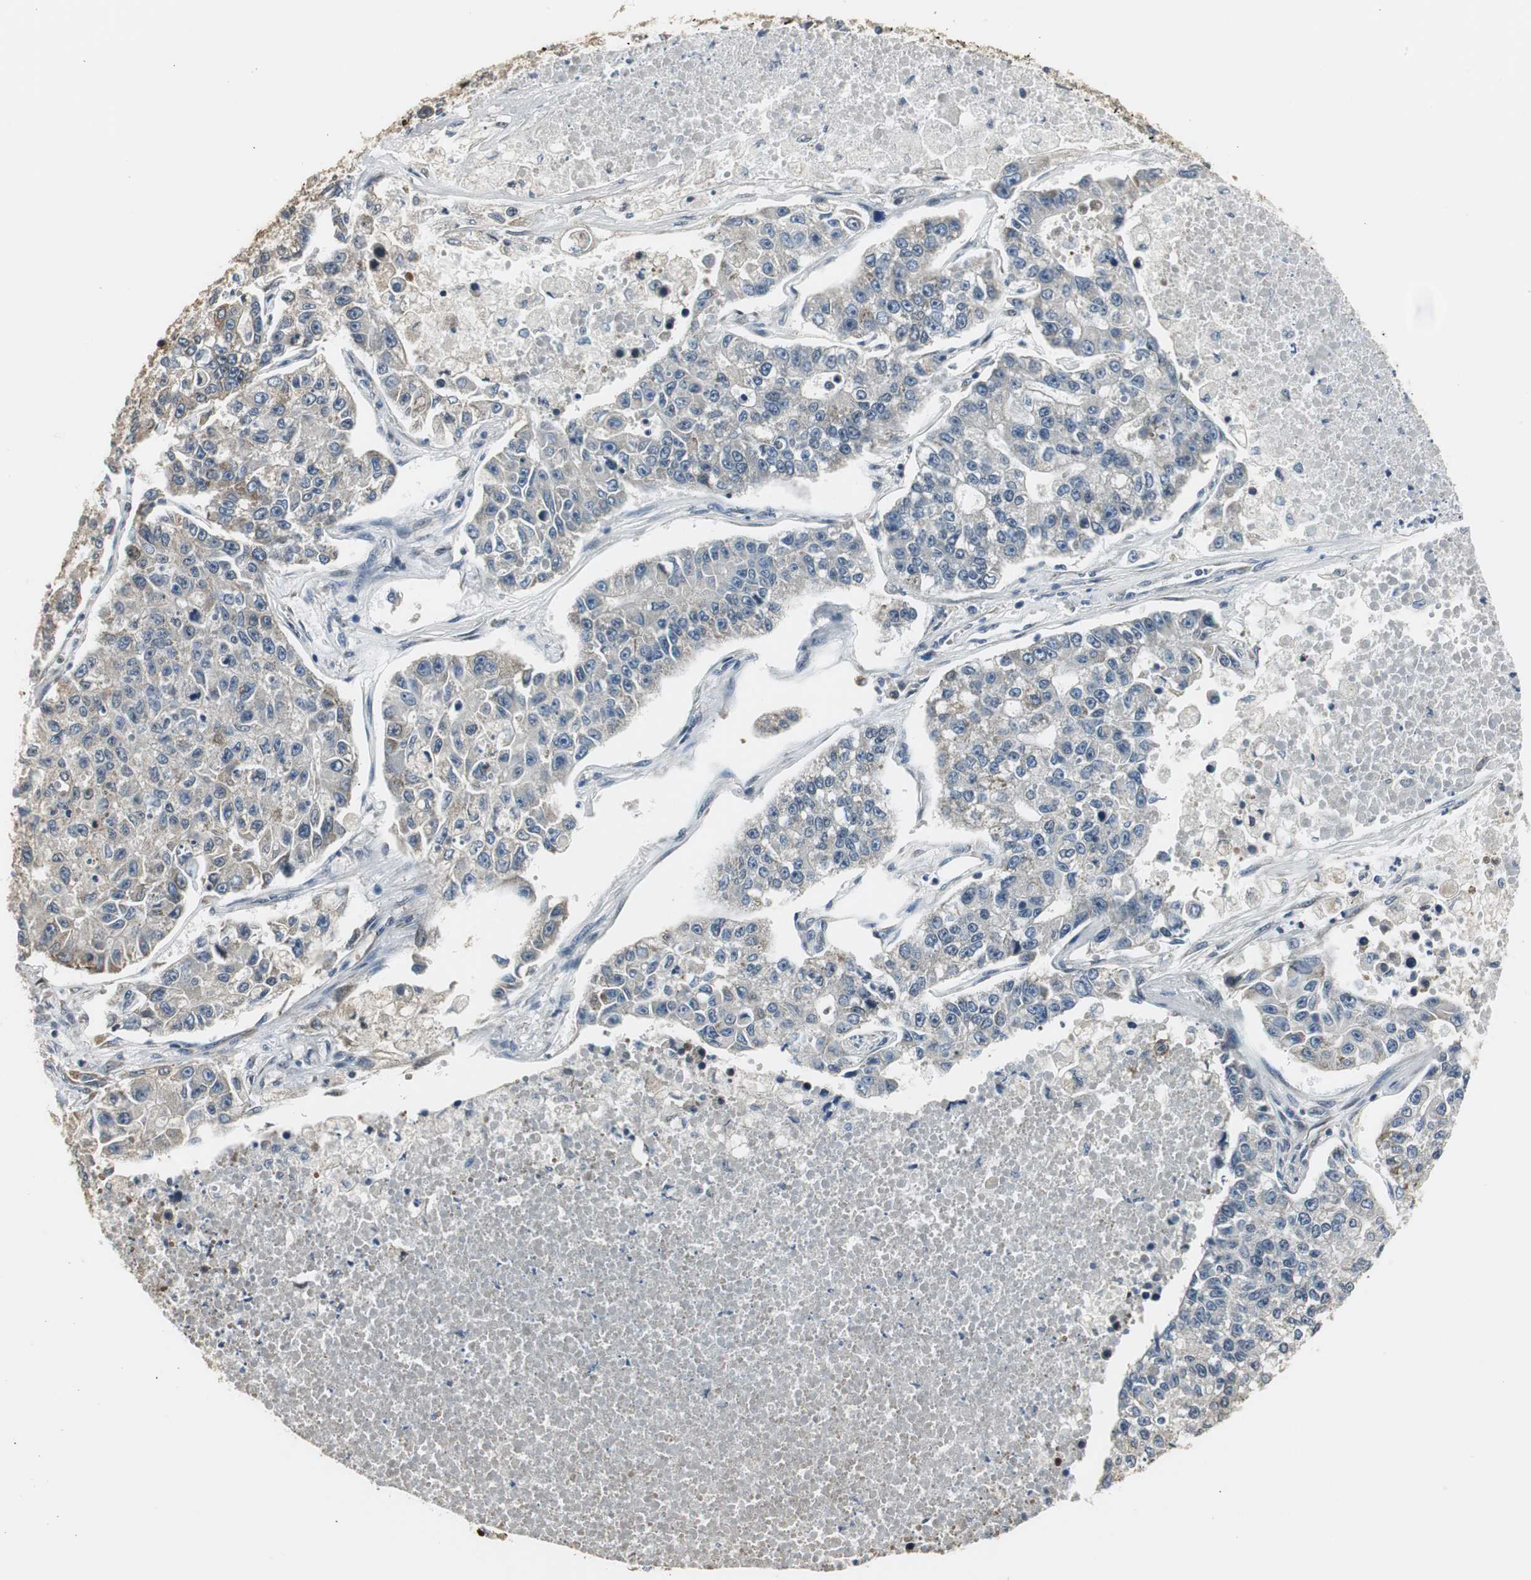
{"staining": {"intensity": "weak", "quantity": "<25%", "location": "cytoplasmic/membranous"}, "tissue": "lung cancer", "cell_type": "Tumor cells", "image_type": "cancer", "snomed": [{"axis": "morphology", "description": "Adenocarcinoma, NOS"}, {"axis": "topography", "description": "Lung"}], "caption": "Immunohistochemical staining of adenocarcinoma (lung) displays no significant positivity in tumor cells.", "gene": "CCT5", "patient": {"sex": "male", "age": 49}}